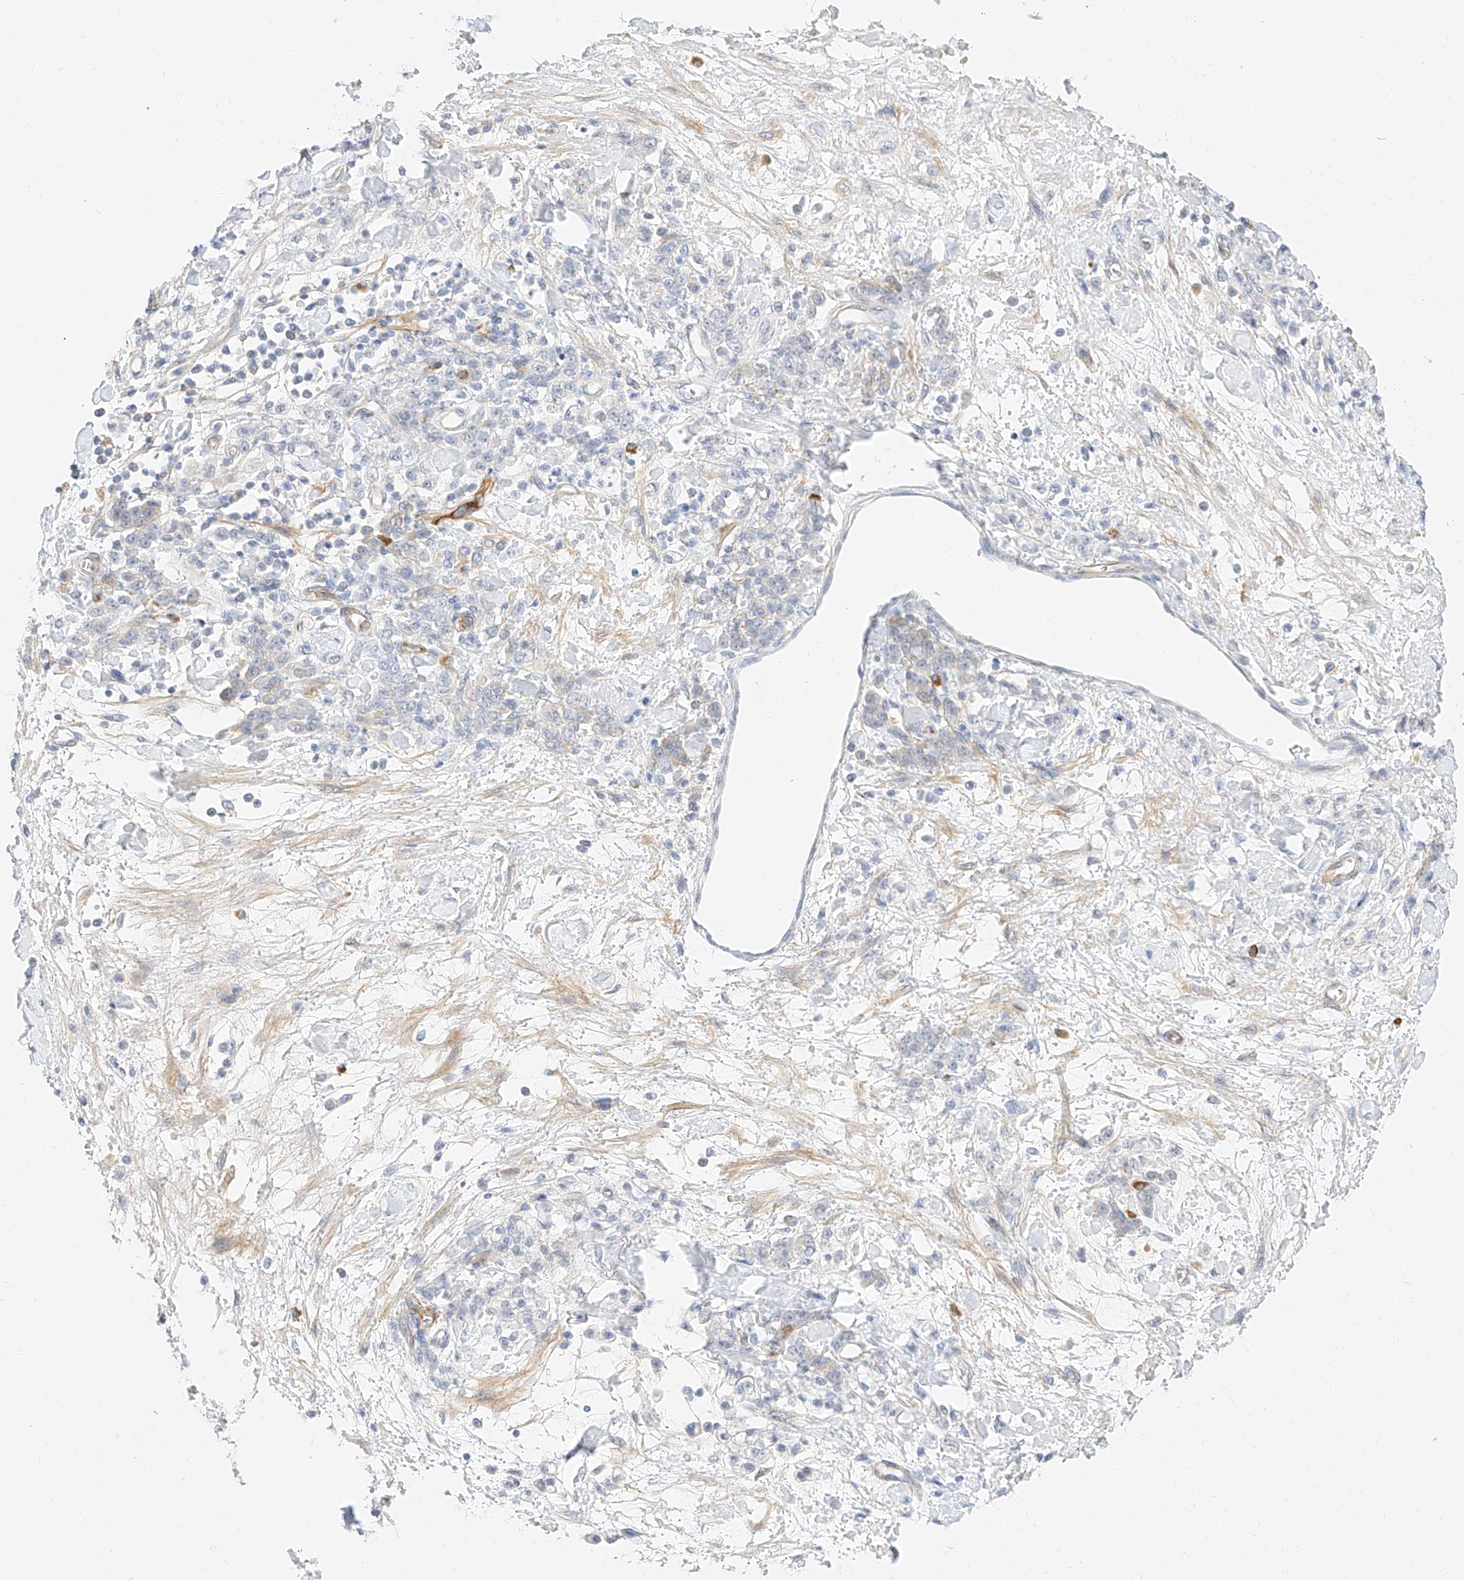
{"staining": {"intensity": "negative", "quantity": "none", "location": "none"}, "tissue": "stomach cancer", "cell_type": "Tumor cells", "image_type": "cancer", "snomed": [{"axis": "morphology", "description": "Normal tissue, NOS"}, {"axis": "morphology", "description": "Adenocarcinoma, NOS"}, {"axis": "topography", "description": "Stomach"}], "caption": "Protein analysis of stomach cancer shows no significant positivity in tumor cells.", "gene": "CDCP2", "patient": {"sex": "male", "age": 82}}